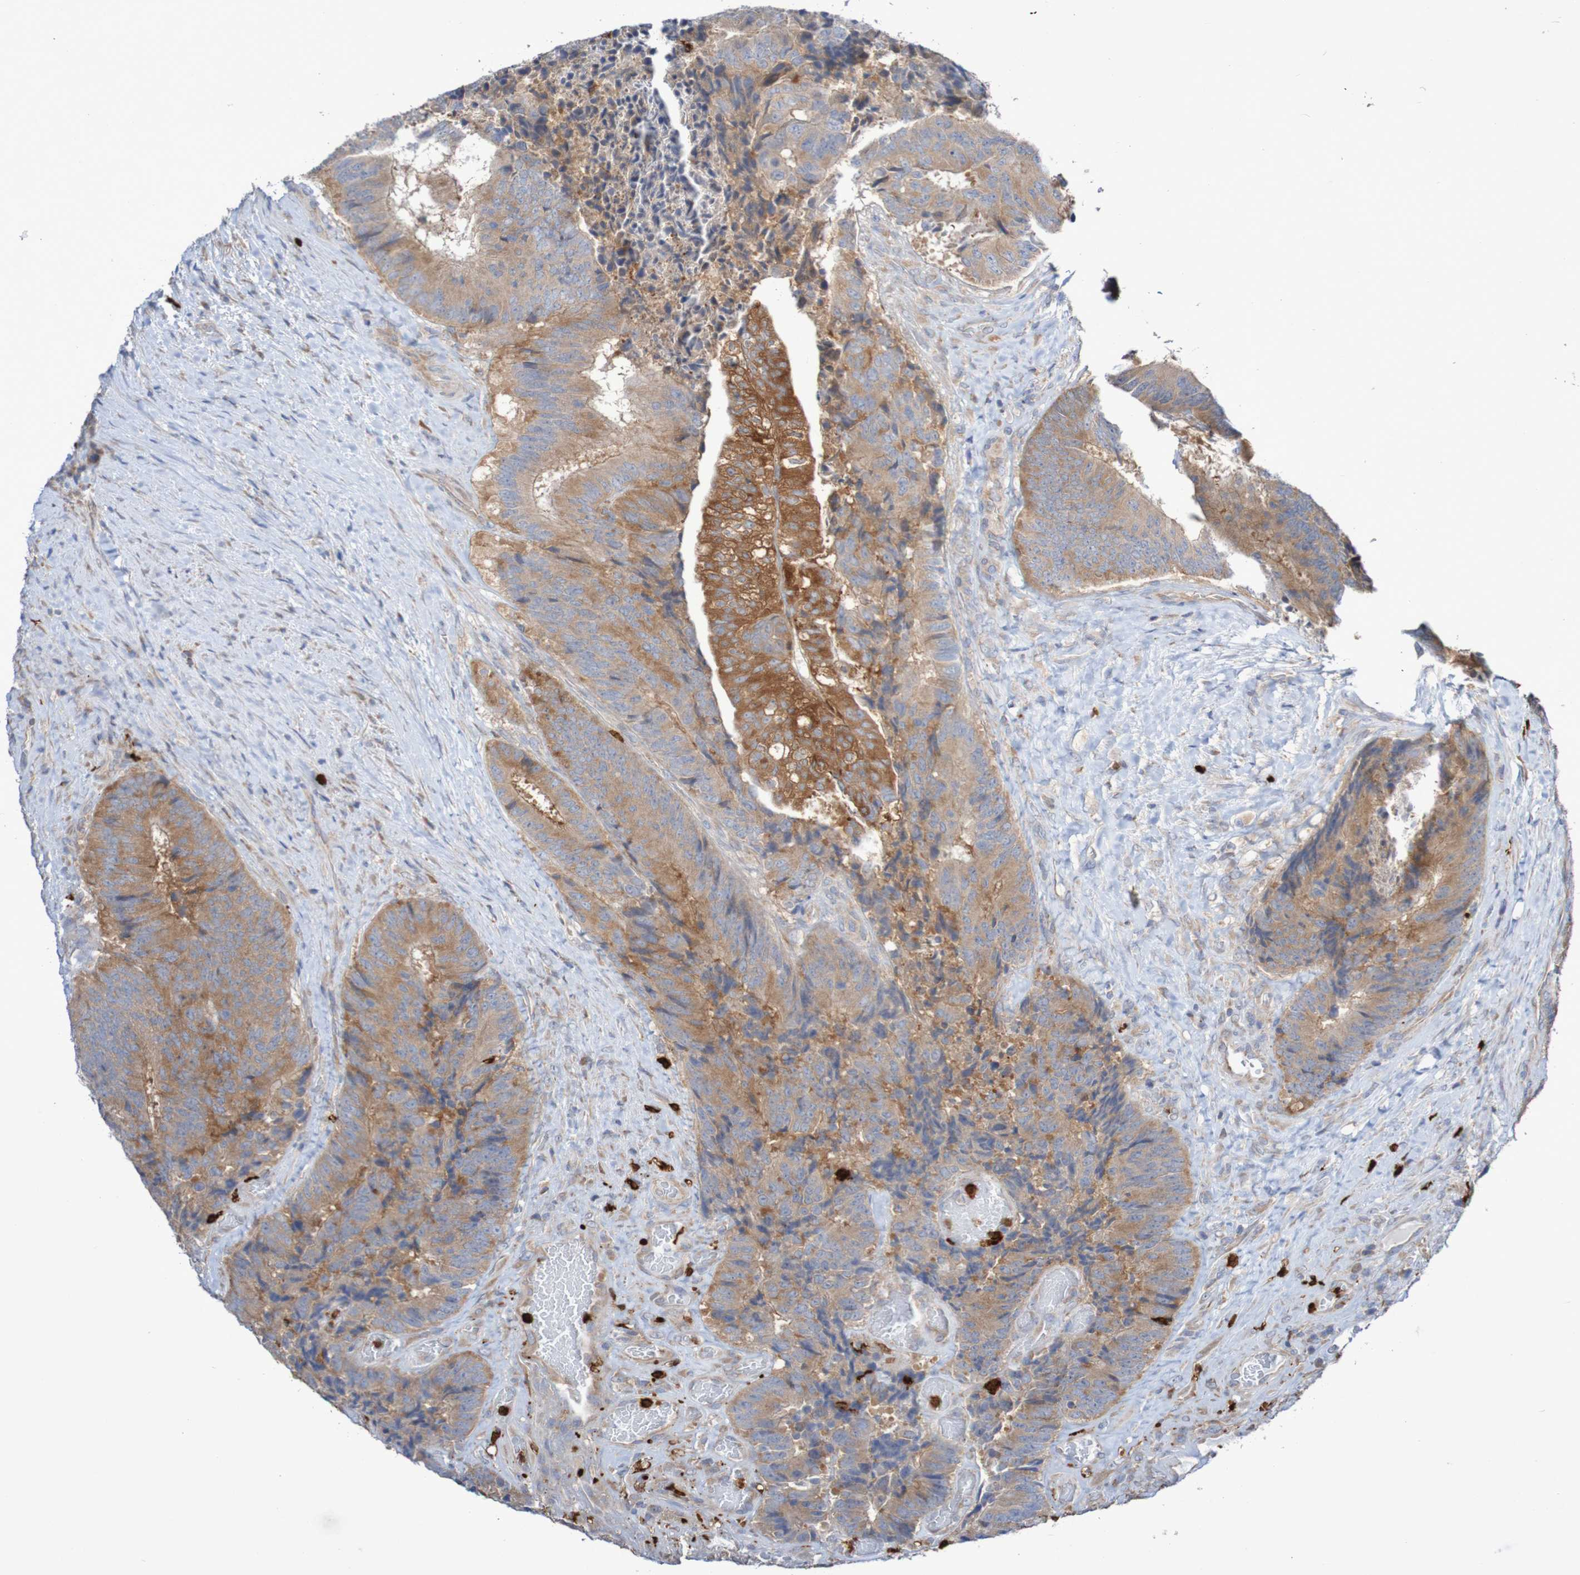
{"staining": {"intensity": "weak", "quantity": ">75%", "location": "cytoplasmic/membranous"}, "tissue": "colorectal cancer", "cell_type": "Tumor cells", "image_type": "cancer", "snomed": [{"axis": "morphology", "description": "Adenocarcinoma, NOS"}, {"axis": "topography", "description": "Rectum"}], "caption": "Immunohistochemical staining of human colorectal adenocarcinoma displays weak cytoplasmic/membranous protein expression in approximately >75% of tumor cells.", "gene": "PARP4", "patient": {"sex": "male", "age": 72}}